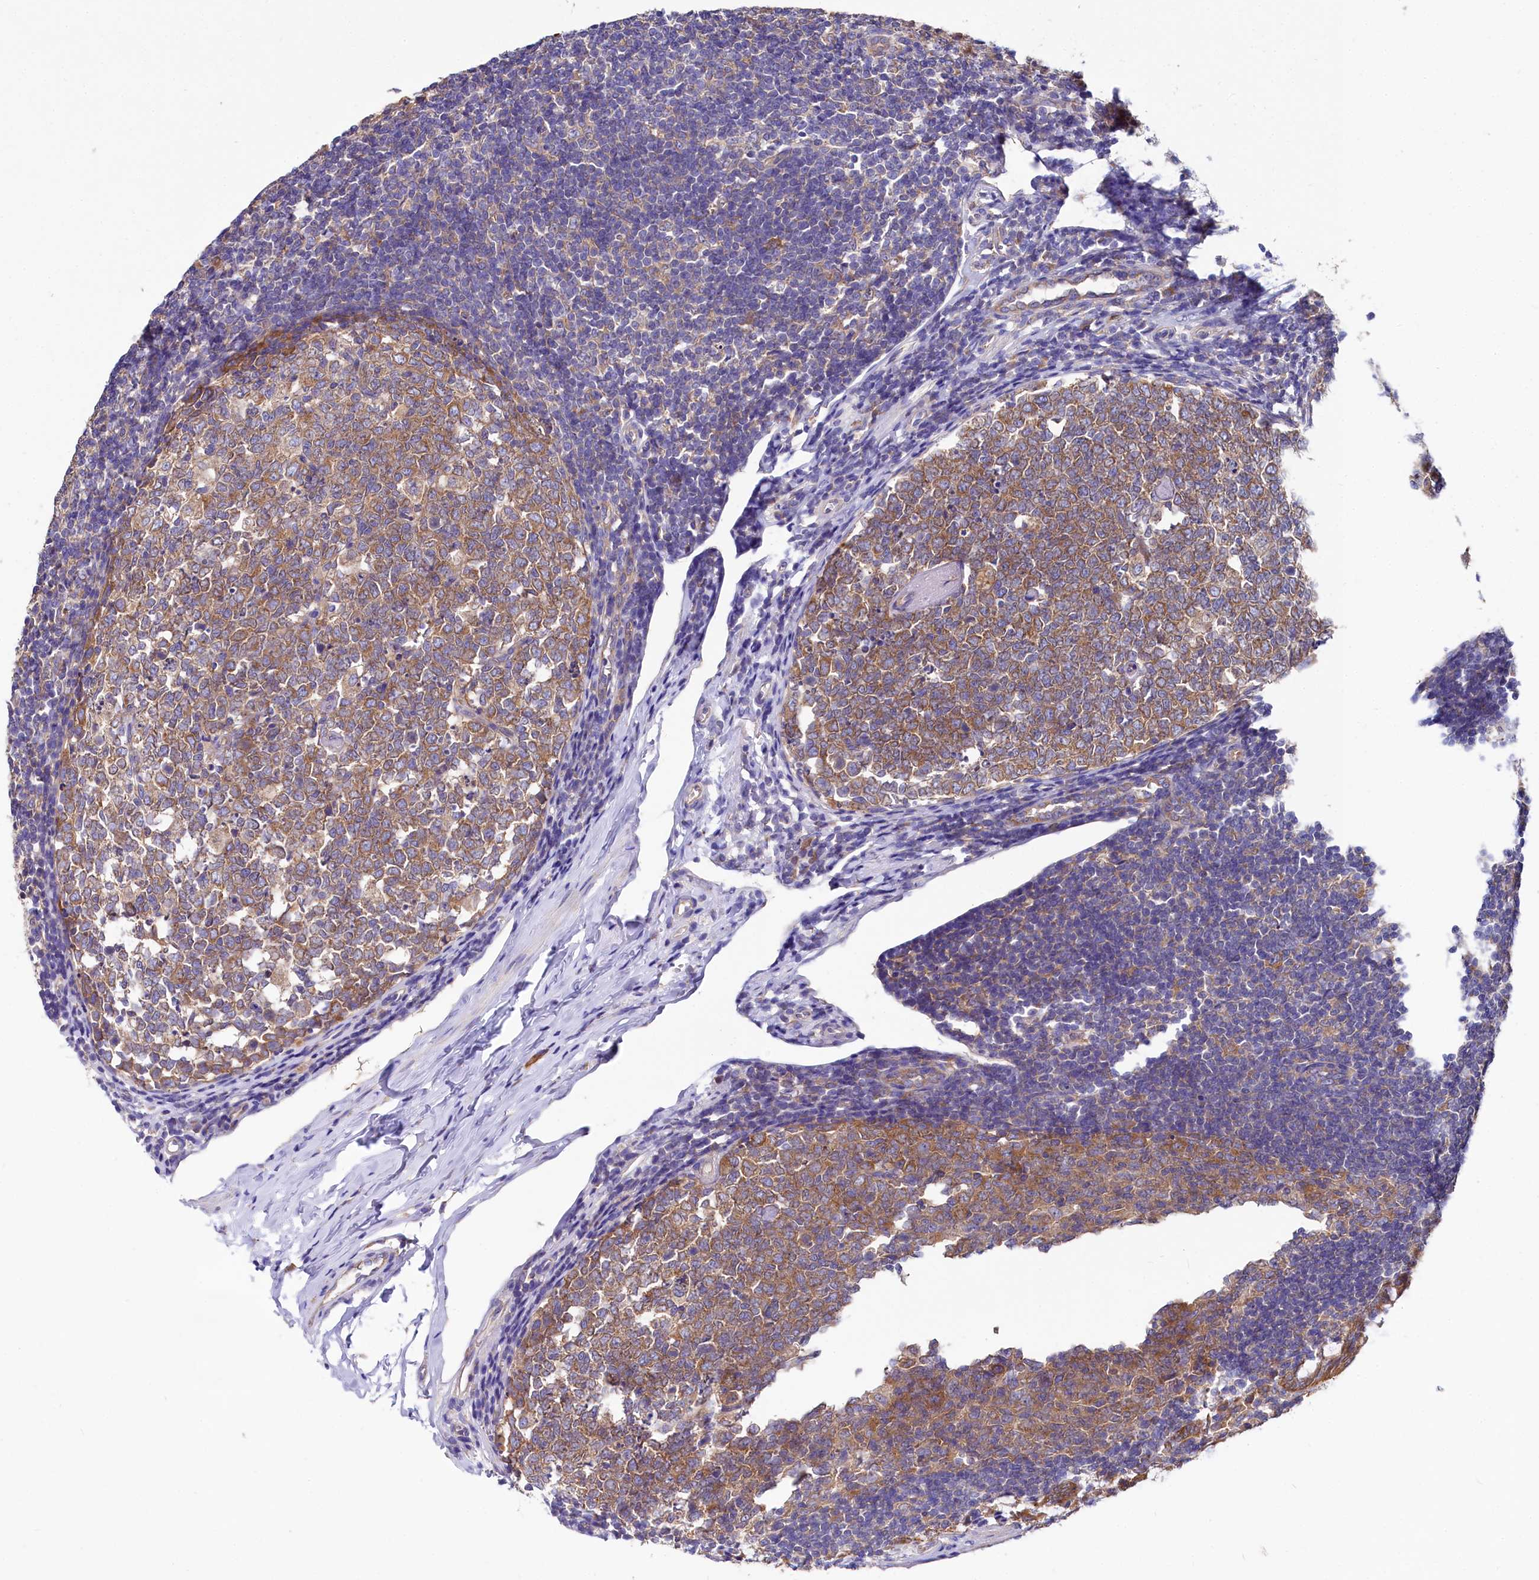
{"staining": {"intensity": "strong", "quantity": ">75%", "location": "cytoplasmic/membranous"}, "tissue": "appendix", "cell_type": "Glandular cells", "image_type": "normal", "snomed": [{"axis": "morphology", "description": "Normal tissue, NOS"}, {"axis": "topography", "description": "Appendix"}], "caption": "An image of appendix stained for a protein exhibits strong cytoplasmic/membranous brown staining in glandular cells. (Brightfield microscopy of DAB IHC at high magnification).", "gene": "QARS1", "patient": {"sex": "male", "age": 14}}